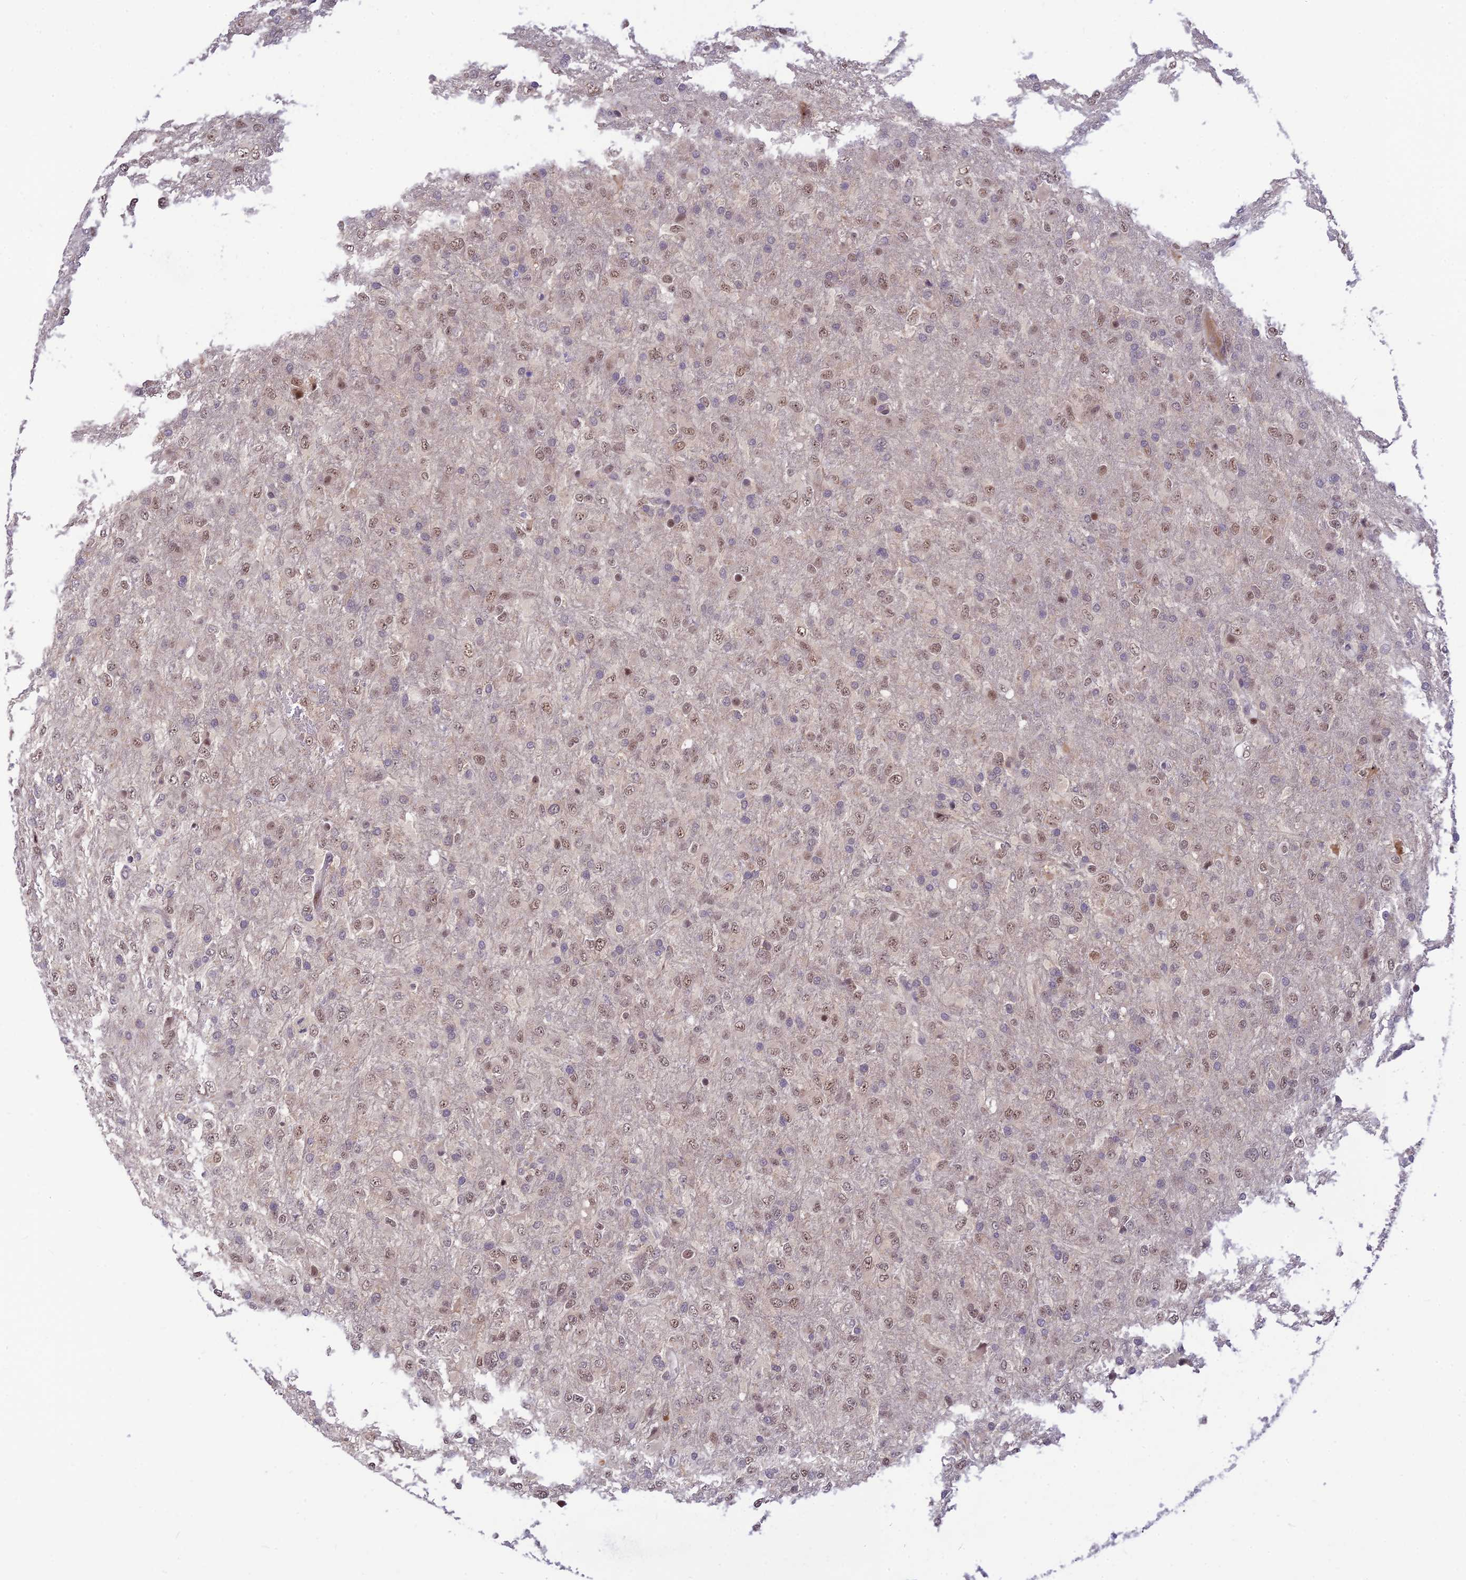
{"staining": {"intensity": "weak", "quantity": "25%-75%", "location": "nuclear"}, "tissue": "glioma", "cell_type": "Tumor cells", "image_type": "cancer", "snomed": [{"axis": "morphology", "description": "Glioma, malignant, High grade"}, {"axis": "topography", "description": "Brain"}], "caption": "Human glioma stained with a protein marker demonstrates weak staining in tumor cells.", "gene": "ASPDH", "patient": {"sex": "female", "age": 74}}